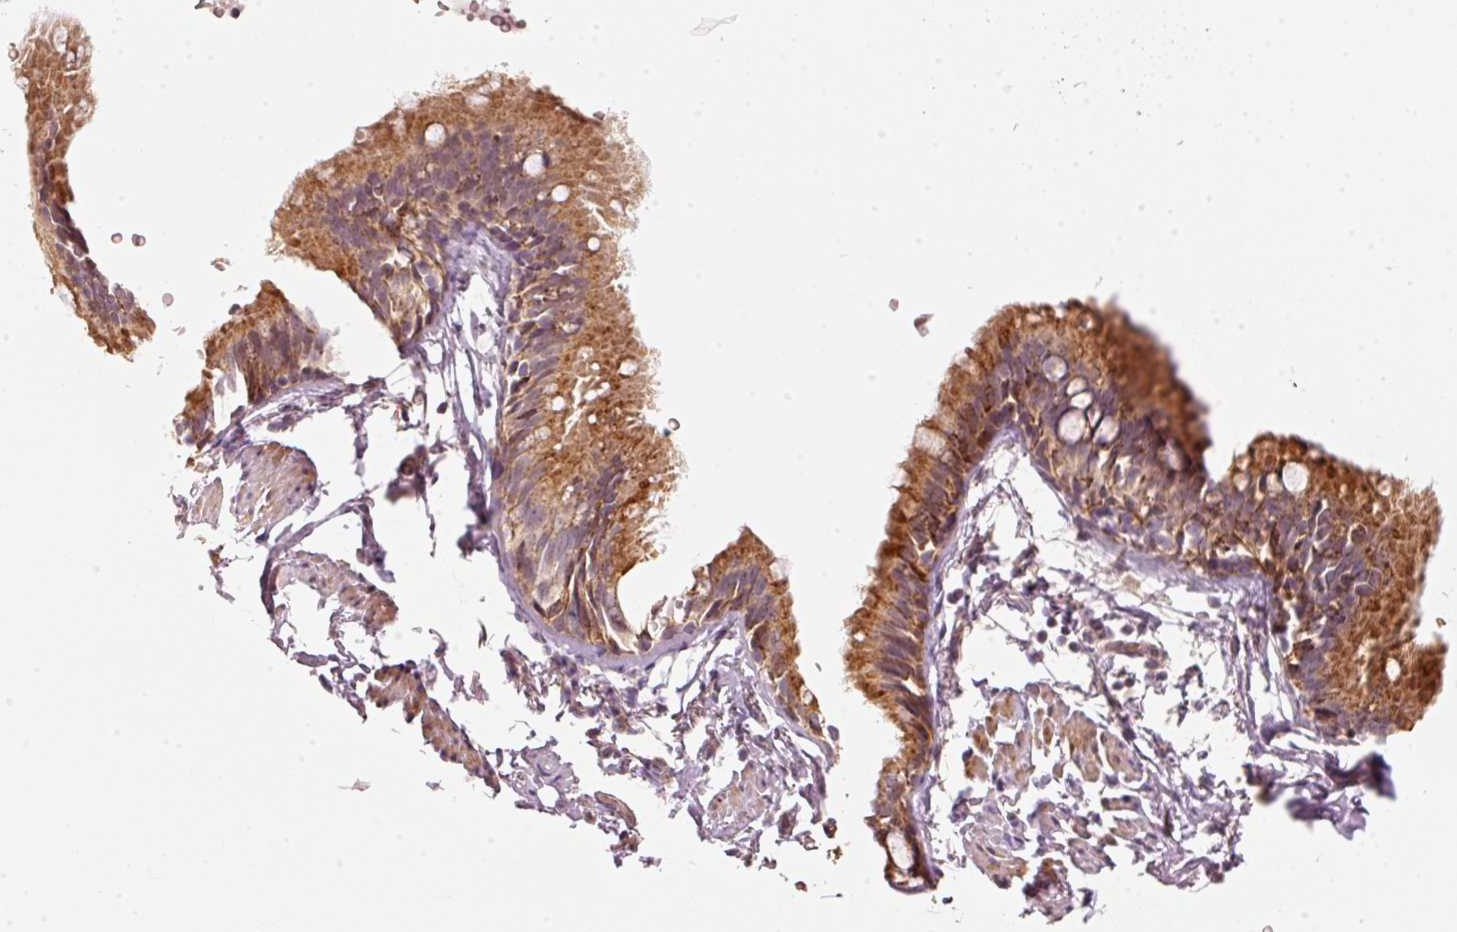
{"staining": {"intensity": "strong", "quantity": ">75%", "location": "cytoplasmic/membranous"}, "tissue": "bronchus", "cell_type": "Respiratory epithelial cells", "image_type": "normal", "snomed": [{"axis": "morphology", "description": "Normal tissue, NOS"}, {"axis": "topography", "description": "Bronchus"}], "caption": "A high-resolution image shows IHC staining of normal bronchus, which reveals strong cytoplasmic/membranous expression in about >75% of respiratory epithelial cells.", "gene": "ARHGAP22", "patient": {"sex": "male", "age": 67}}